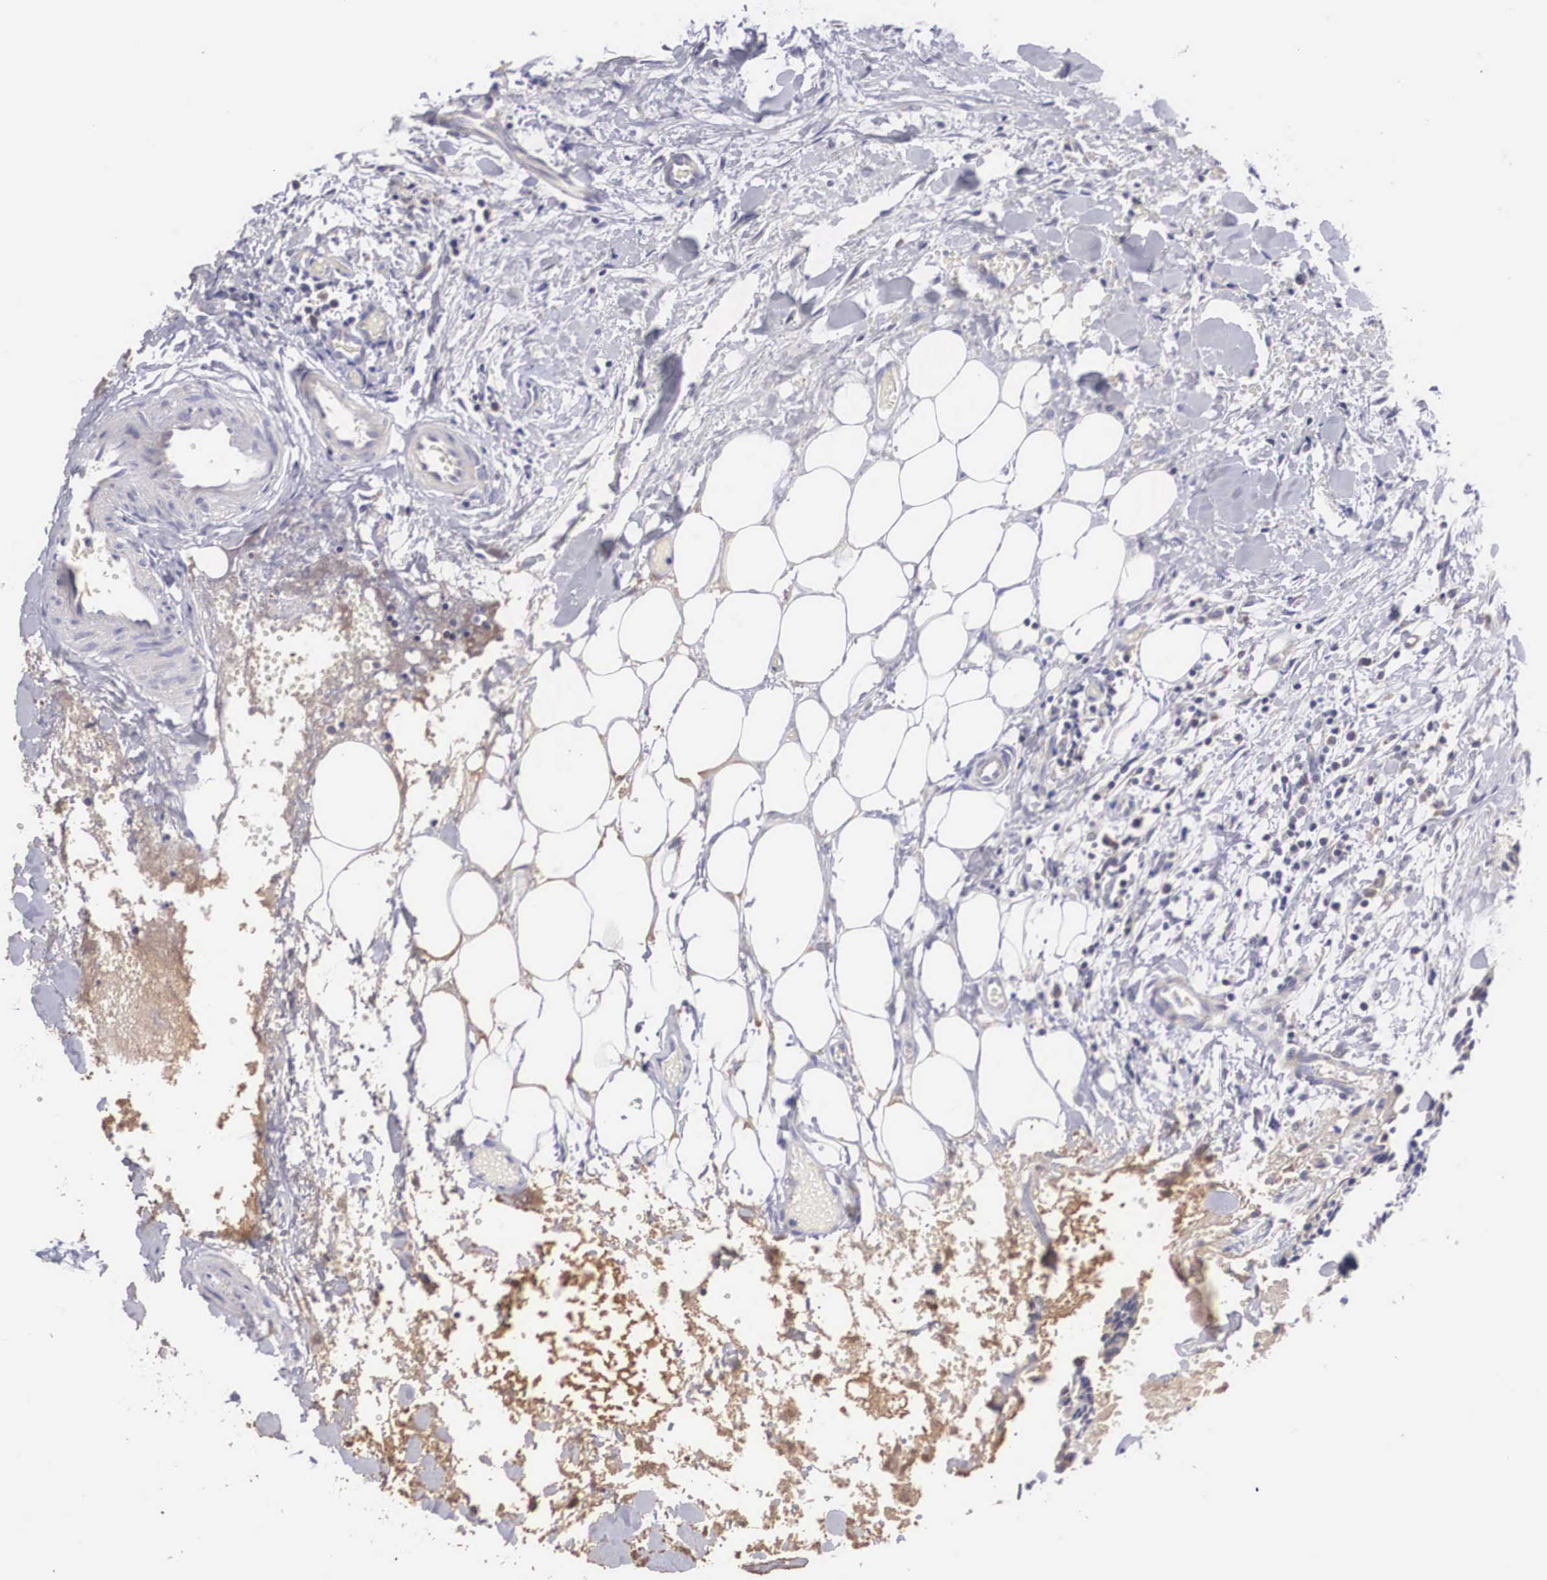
{"staining": {"intensity": "weak", "quantity": "25%-75%", "location": "cytoplasmic/membranous"}, "tissue": "head and neck cancer", "cell_type": "Tumor cells", "image_type": "cancer", "snomed": [{"axis": "morphology", "description": "Squamous cell carcinoma, NOS"}, {"axis": "topography", "description": "Salivary gland"}, {"axis": "topography", "description": "Head-Neck"}], "caption": "Immunohistochemistry (IHC) (DAB) staining of head and neck squamous cell carcinoma reveals weak cytoplasmic/membranous protein expression in about 25%-75% of tumor cells. The protein of interest is shown in brown color, while the nuclei are stained blue.", "gene": "TXLNG", "patient": {"sex": "male", "age": 70}}